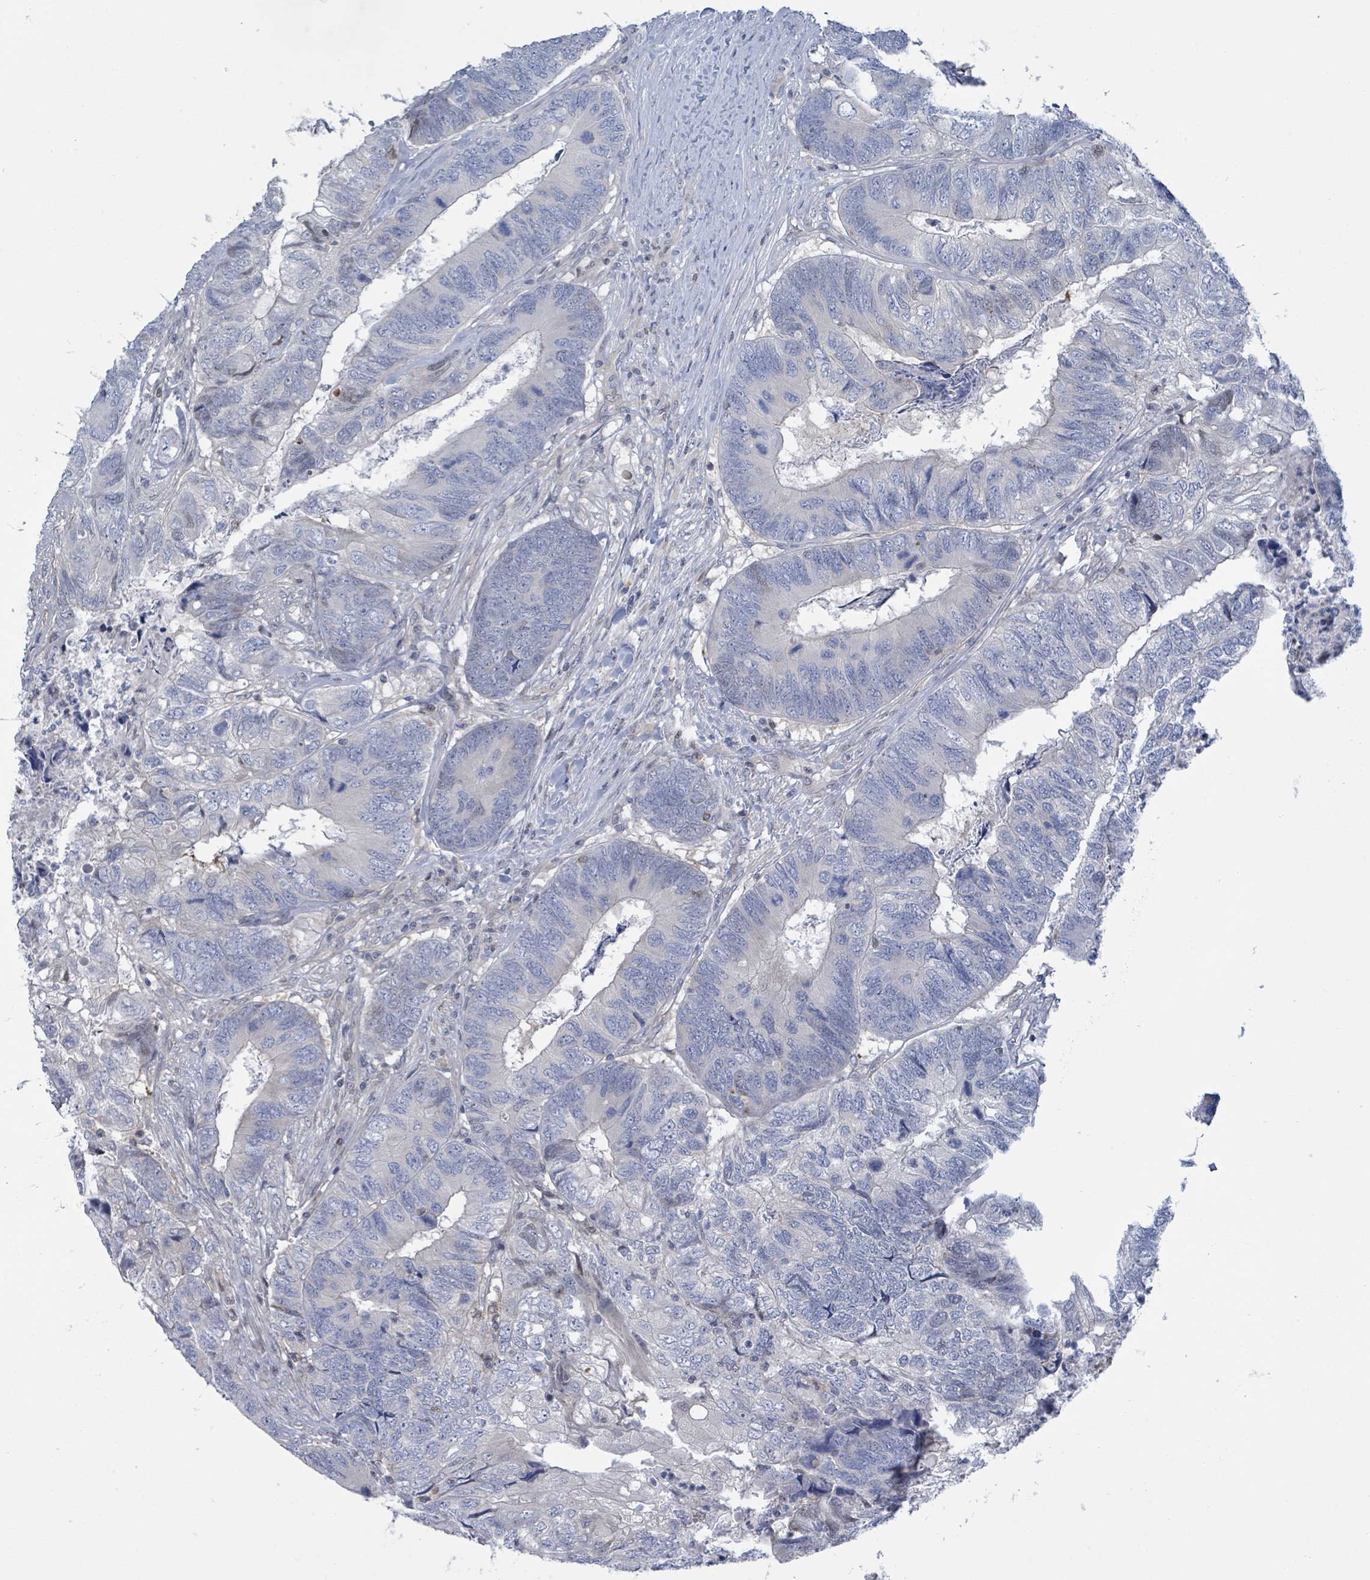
{"staining": {"intensity": "negative", "quantity": "none", "location": "none"}, "tissue": "colorectal cancer", "cell_type": "Tumor cells", "image_type": "cancer", "snomed": [{"axis": "morphology", "description": "Adenocarcinoma, NOS"}, {"axis": "topography", "description": "Colon"}], "caption": "An immunohistochemistry (IHC) image of colorectal adenocarcinoma is shown. There is no staining in tumor cells of colorectal adenocarcinoma.", "gene": "DGKZ", "patient": {"sex": "female", "age": 67}}